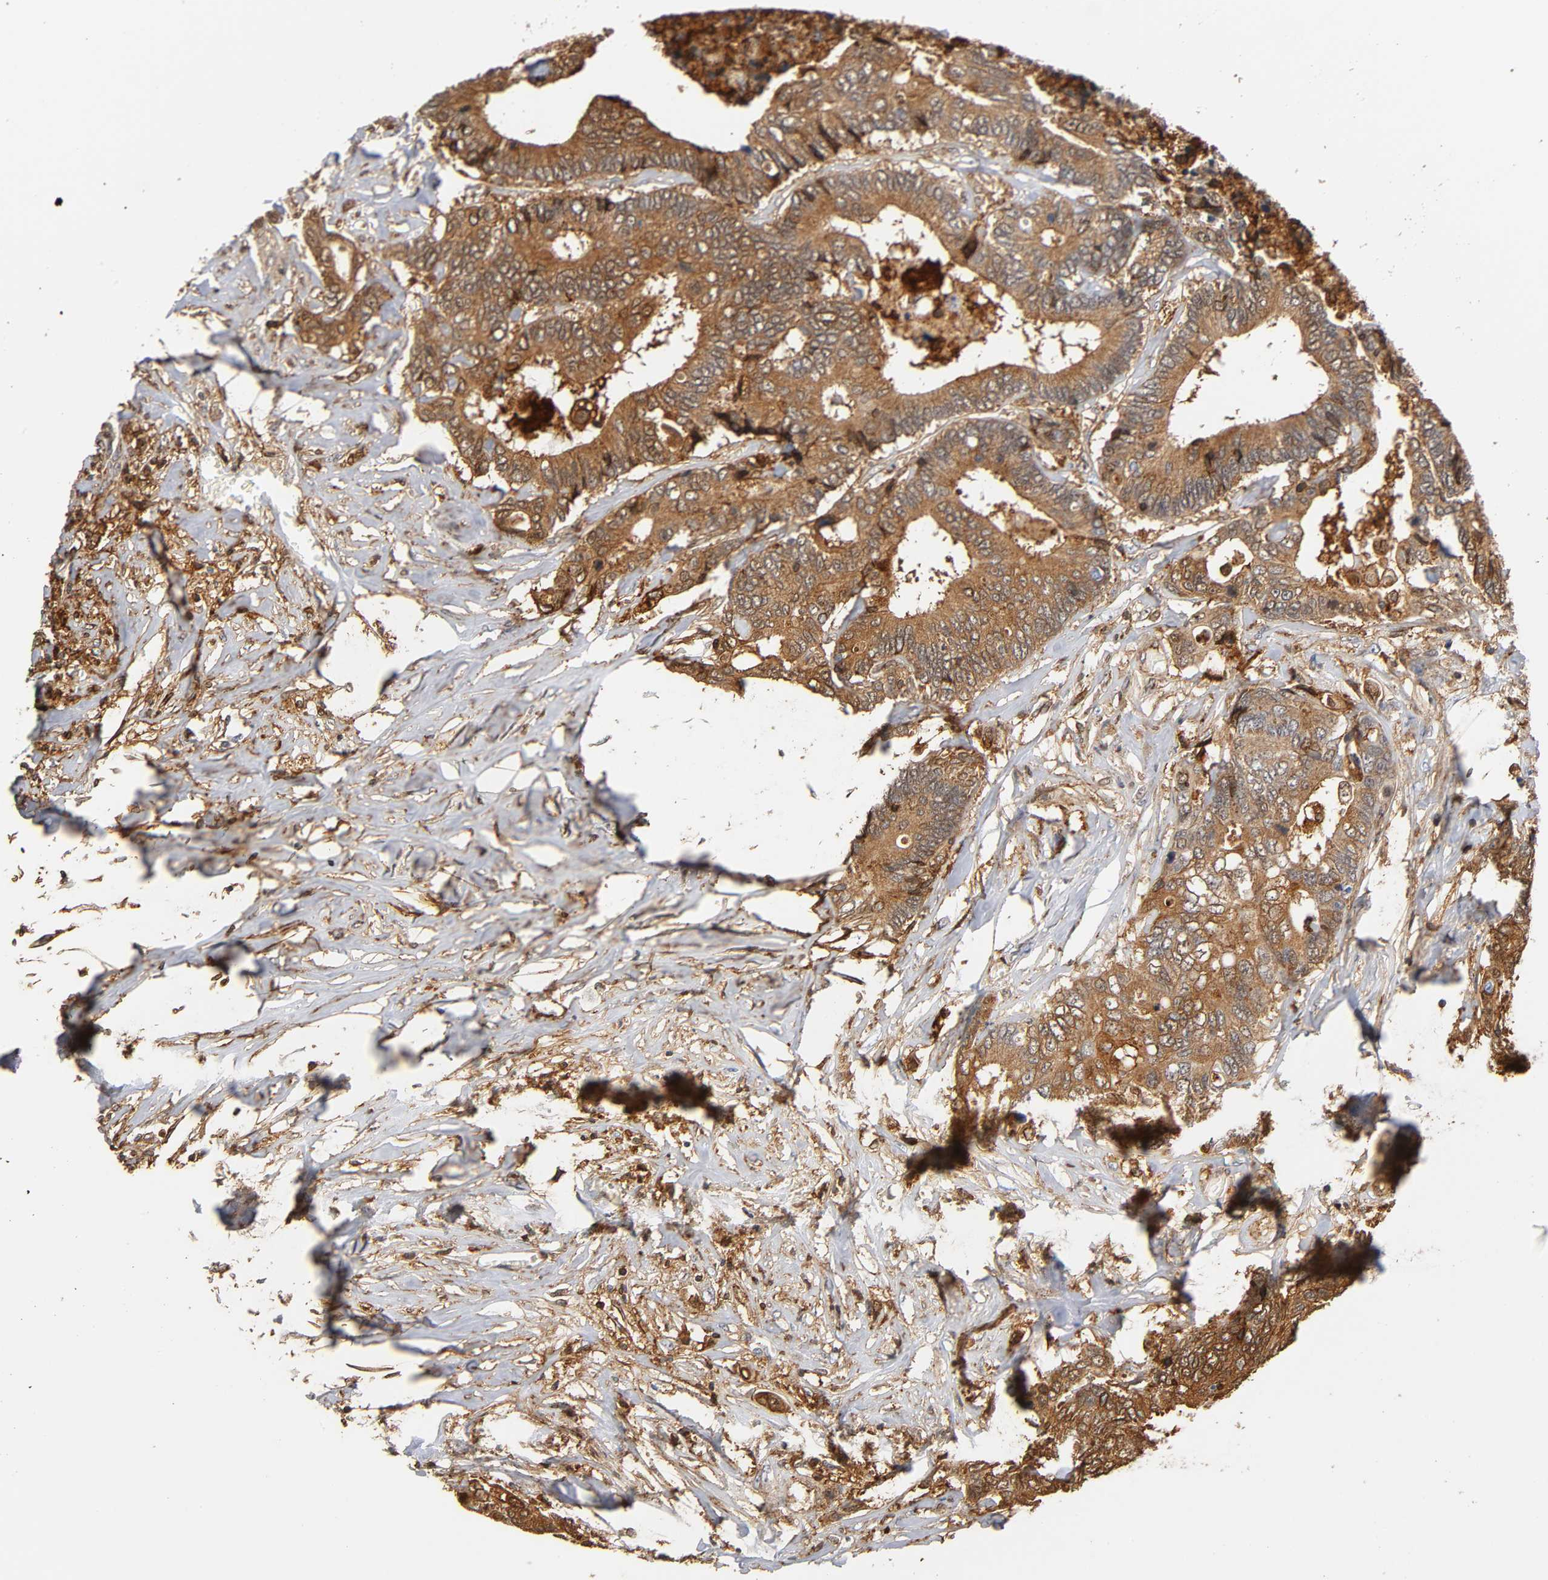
{"staining": {"intensity": "moderate", "quantity": ">75%", "location": "cytoplasmic/membranous"}, "tissue": "colorectal cancer", "cell_type": "Tumor cells", "image_type": "cancer", "snomed": [{"axis": "morphology", "description": "Adenocarcinoma, NOS"}, {"axis": "topography", "description": "Rectum"}], "caption": "Immunohistochemical staining of colorectal cancer displays moderate cytoplasmic/membranous protein positivity in approximately >75% of tumor cells.", "gene": "ANXA11", "patient": {"sex": "male", "age": 55}}